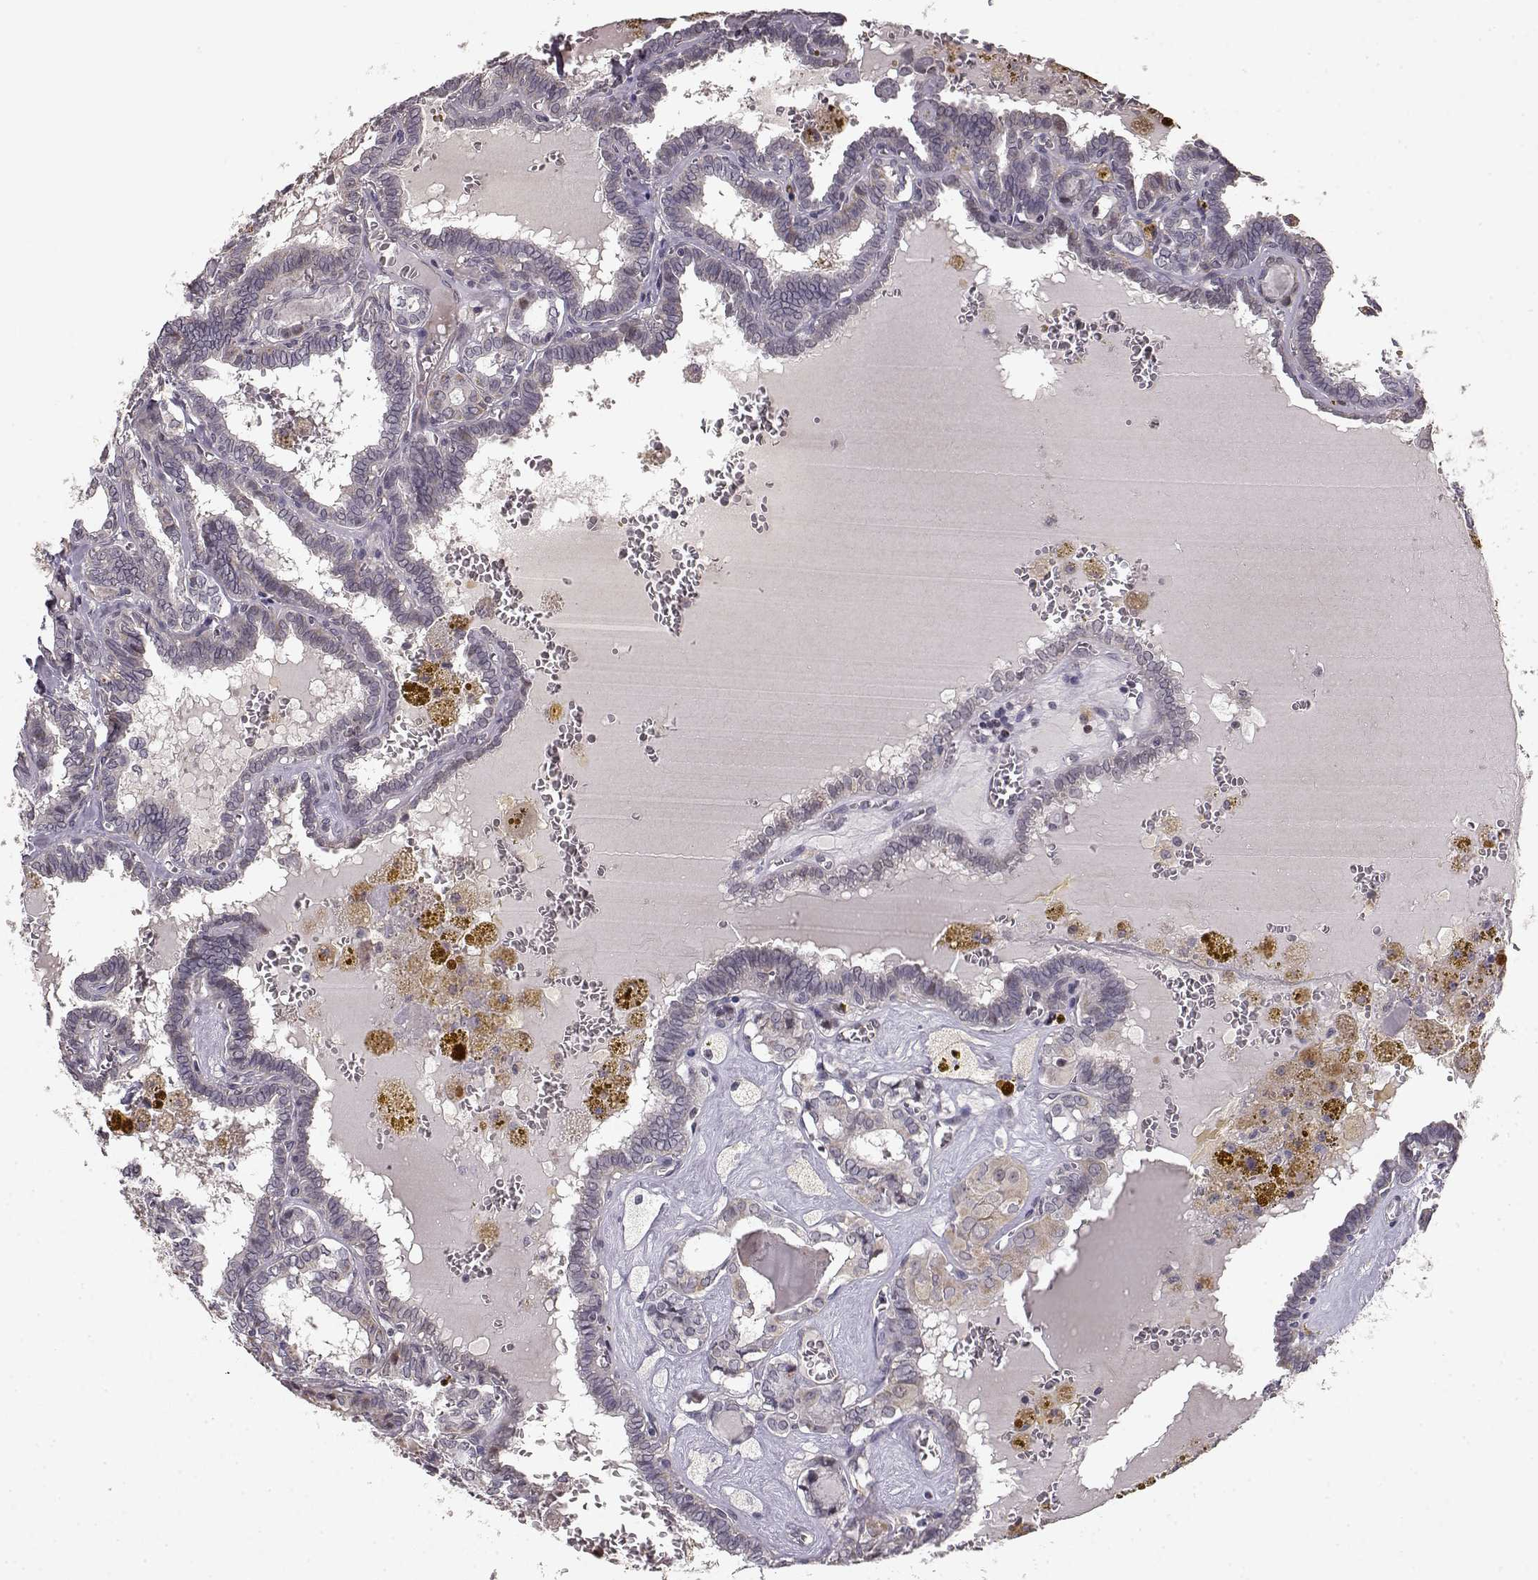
{"staining": {"intensity": "weak", "quantity": "<25%", "location": "cytoplasmic/membranous"}, "tissue": "thyroid cancer", "cell_type": "Tumor cells", "image_type": "cancer", "snomed": [{"axis": "morphology", "description": "Papillary adenocarcinoma, NOS"}, {"axis": "topography", "description": "Thyroid gland"}], "caption": "Thyroid papillary adenocarcinoma stained for a protein using immunohistochemistry reveals no expression tumor cells.", "gene": "BACH2", "patient": {"sex": "female", "age": 39}}